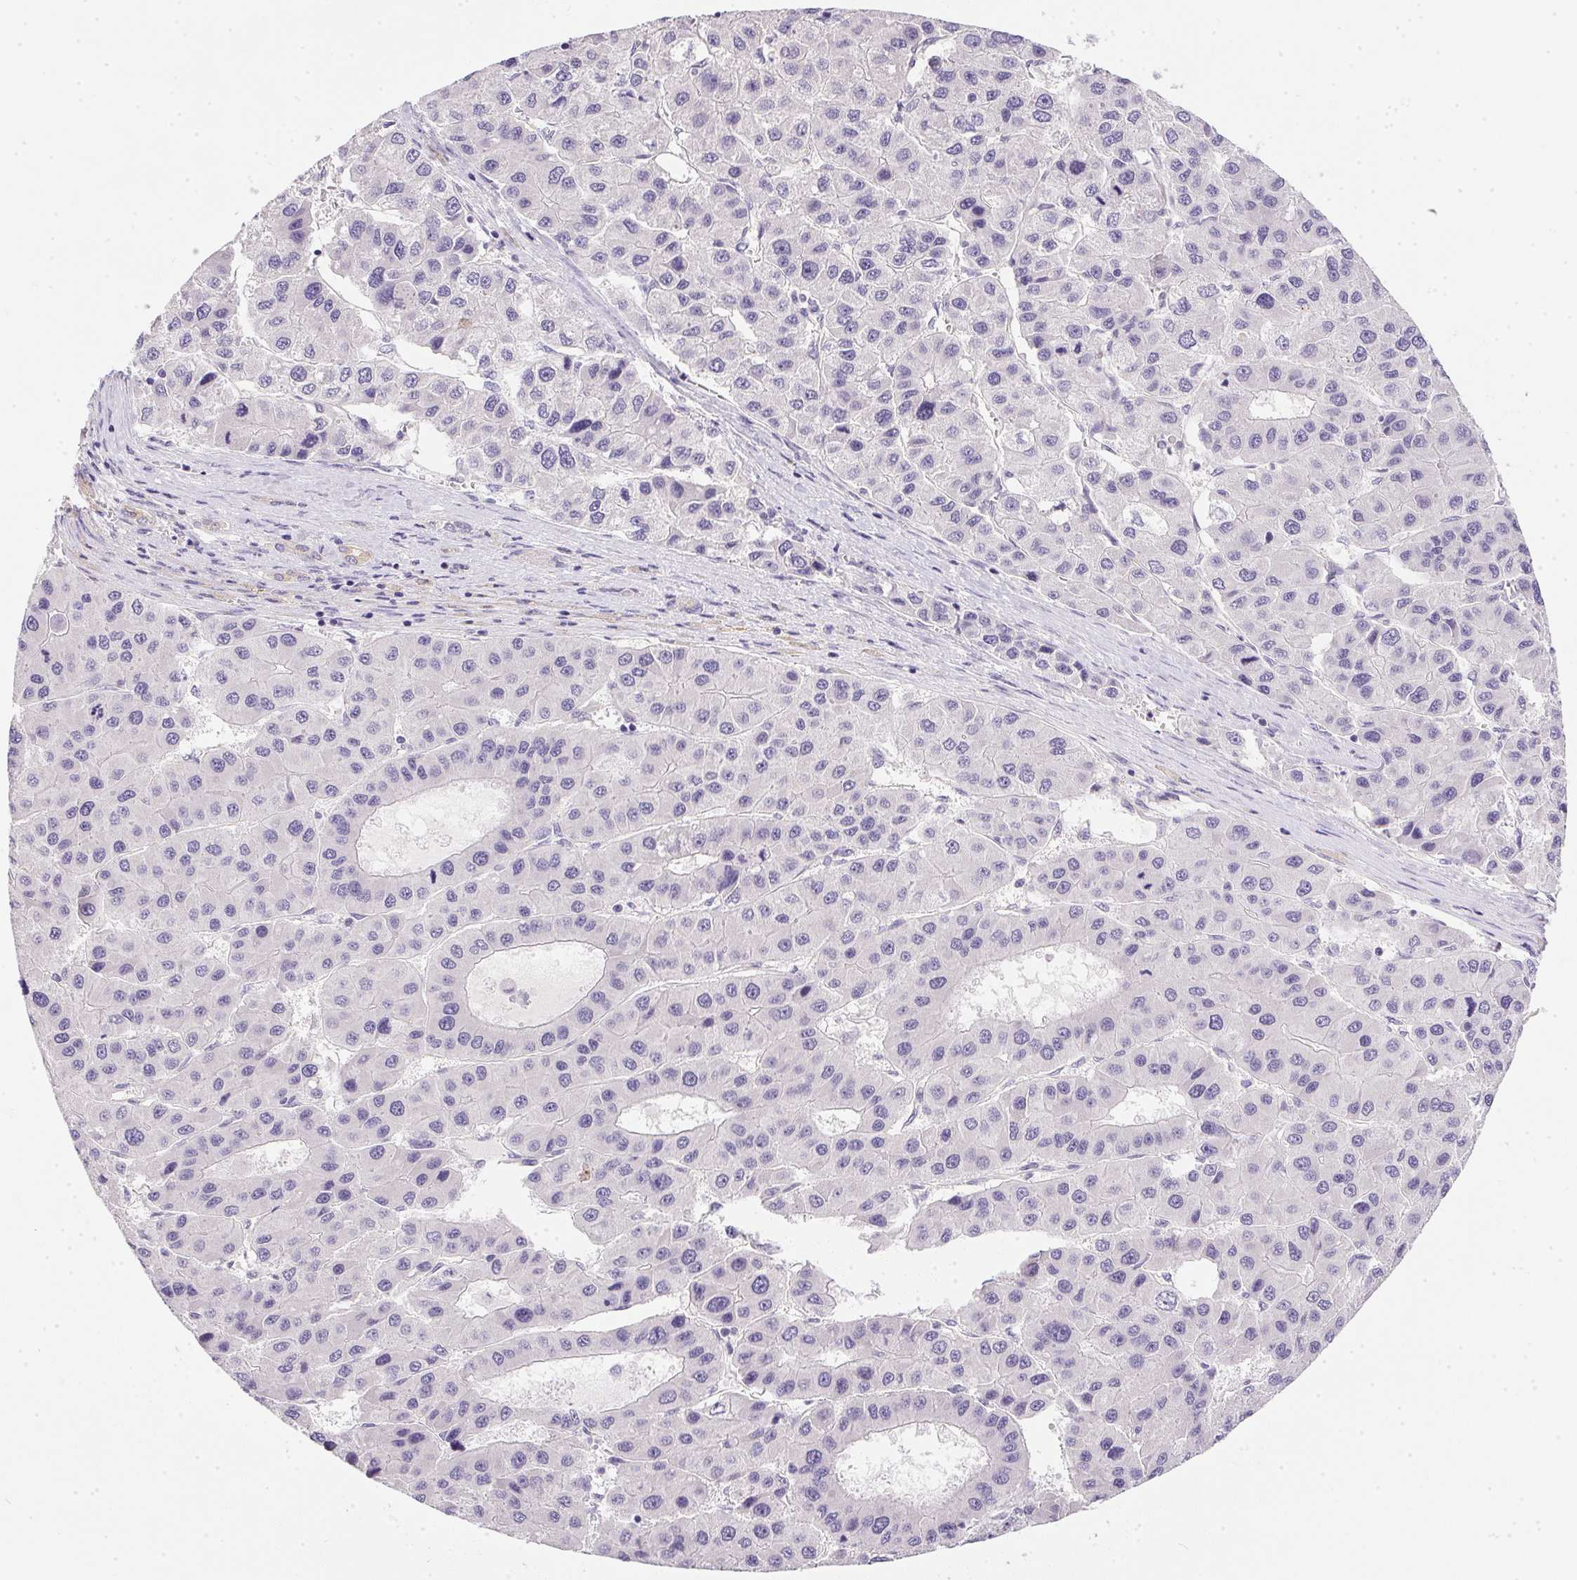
{"staining": {"intensity": "negative", "quantity": "none", "location": "none"}, "tissue": "liver cancer", "cell_type": "Tumor cells", "image_type": "cancer", "snomed": [{"axis": "morphology", "description": "Carcinoma, Hepatocellular, NOS"}, {"axis": "topography", "description": "Liver"}], "caption": "IHC micrograph of hepatocellular carcinoma (liver) stained for a protein (brown), which shows no expression in tumor cells.", "gene": "SLC17A7", "patient": {"sex": "male", "age": 73}}